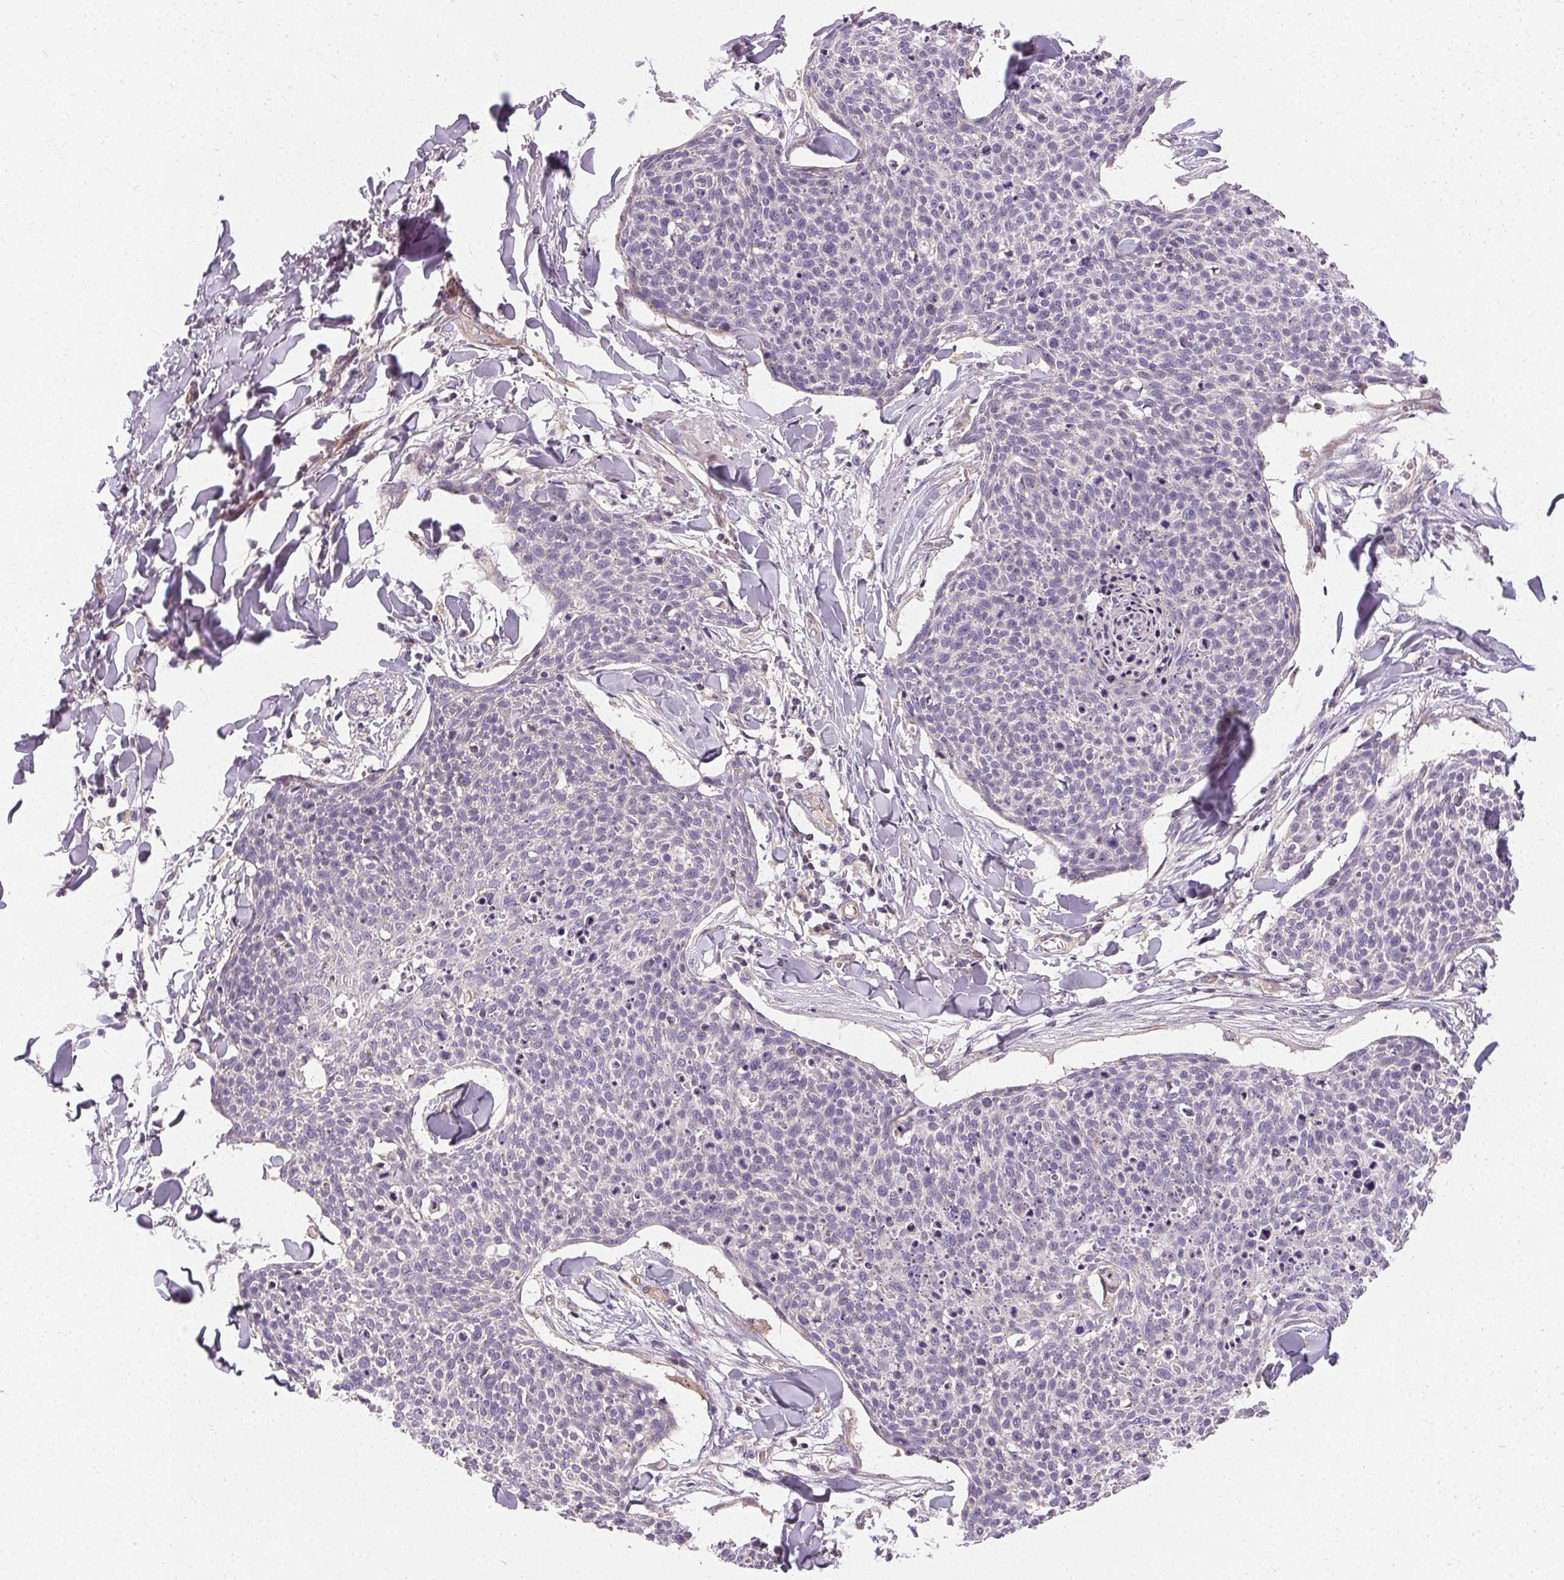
{"staining": {"intensity": "negative", "quantity": "none", "location": "none"}, "tissue": "skin cancer", "cell_type": "Tumor cells", "image_type": "cancer", "snomed": [{"axis": "morphology", "description": "Squamous cell carcinoma, NOS"}, {"axis": "topography", "description": "Skin"}, {"axis": "topography", "description": "Vulva"}], "caption": "This is an immunohistochemistry micrograph of squamous cell carcinoma (skin). There is no expression in tumor cells.", "gene": "APLP1", "patient": {"sex": "female", "age": 75}}